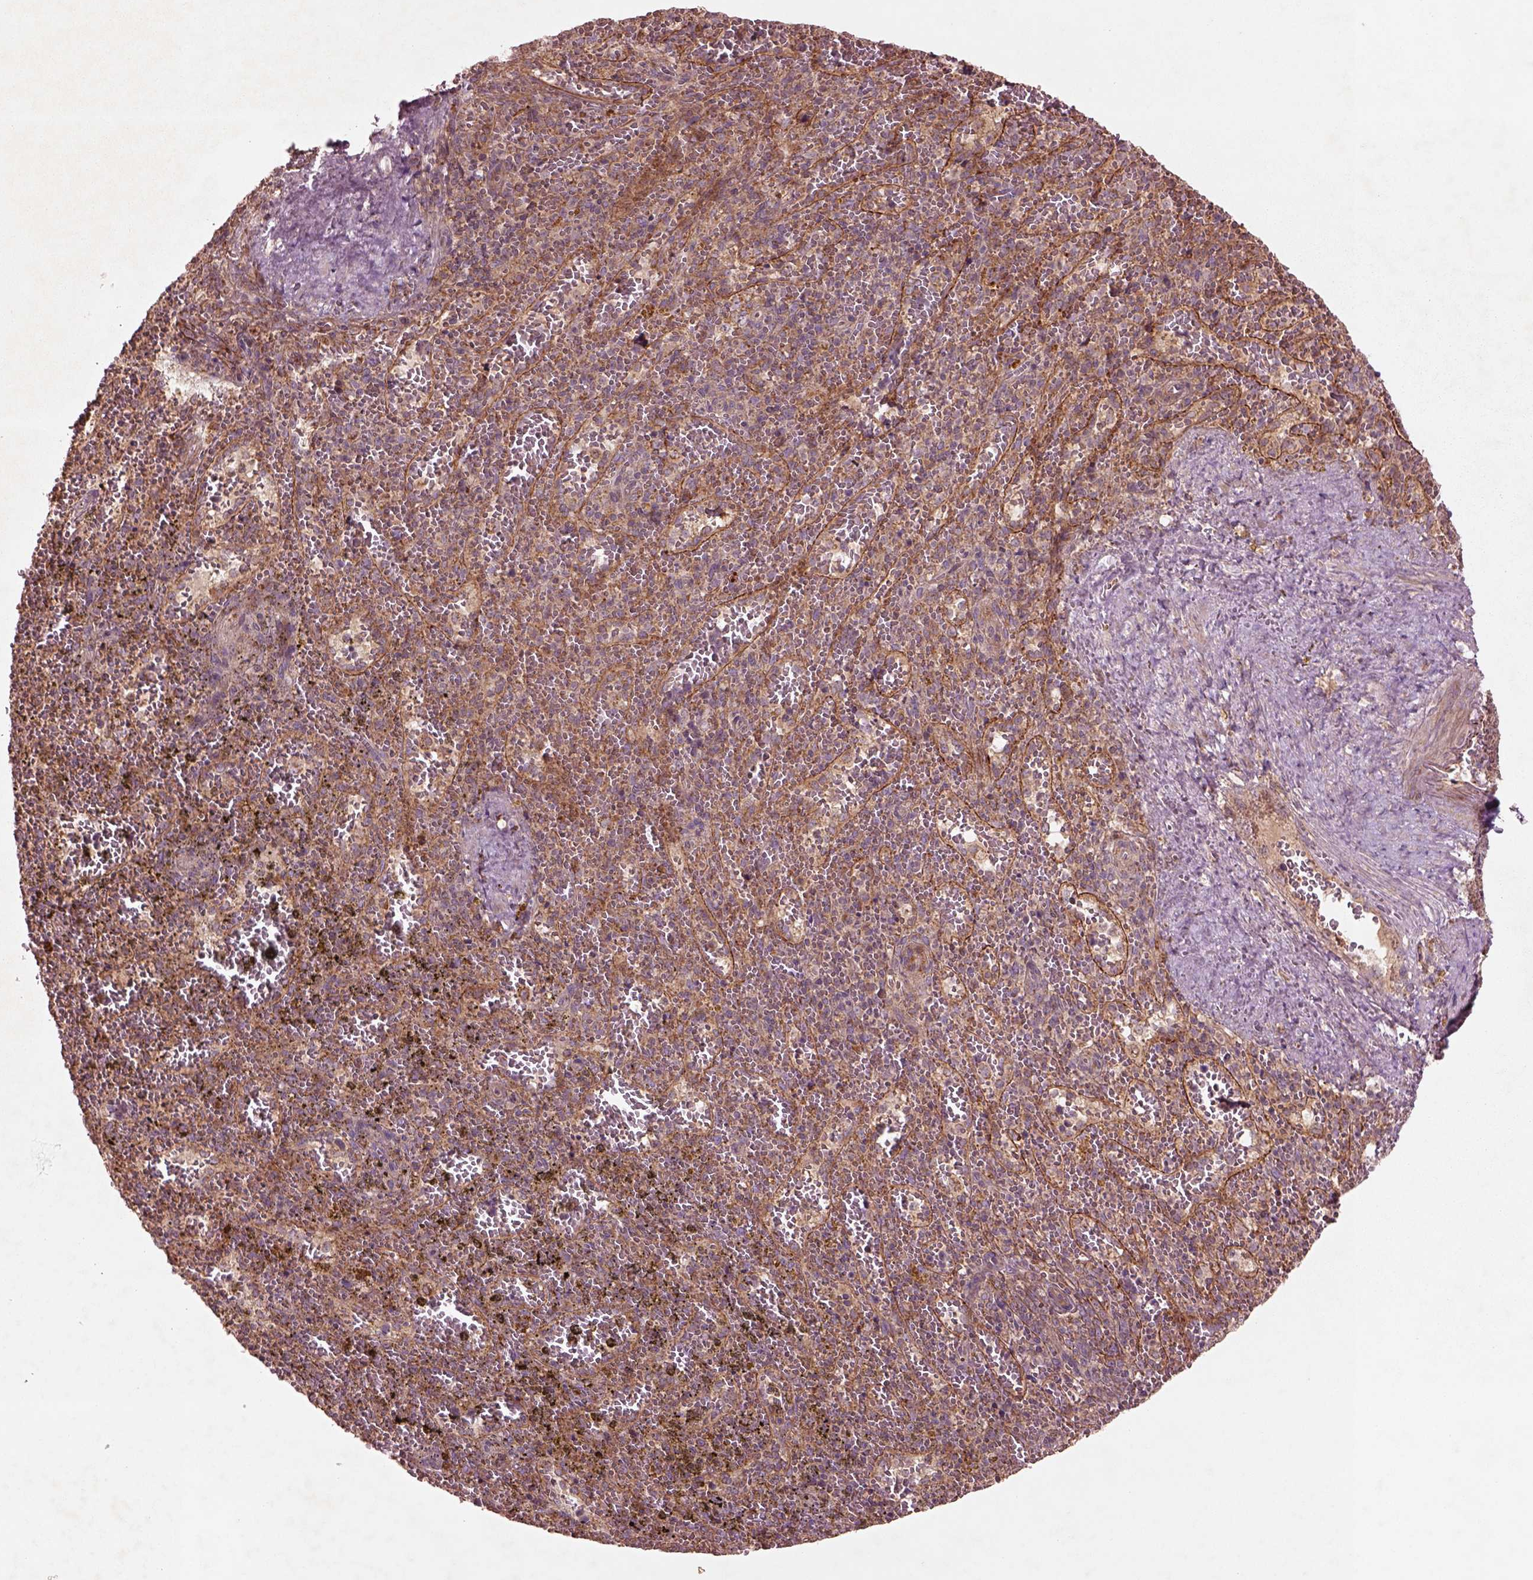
{"staining": {"intensity": "moderate", "quantity": "<25%", "location": "cytoplasmic/membranous"}, "tissue": "spleen", "cell_type": "Cells in red pulp", "image_type": "normal", "snomed": [{"axis": "morphology", "description": "Normal tissue, NOS"}, {"axis": "topography", "description": "Spleen"}], "caption": "This is a micrograph of immunohistochemistry staining of benign spleen, which shows moderate expression in the cytoplasmic/membranous of cells in red pulp.", "gene": "SLC25A31", "patient": {"sex": "female", "age": 50}}